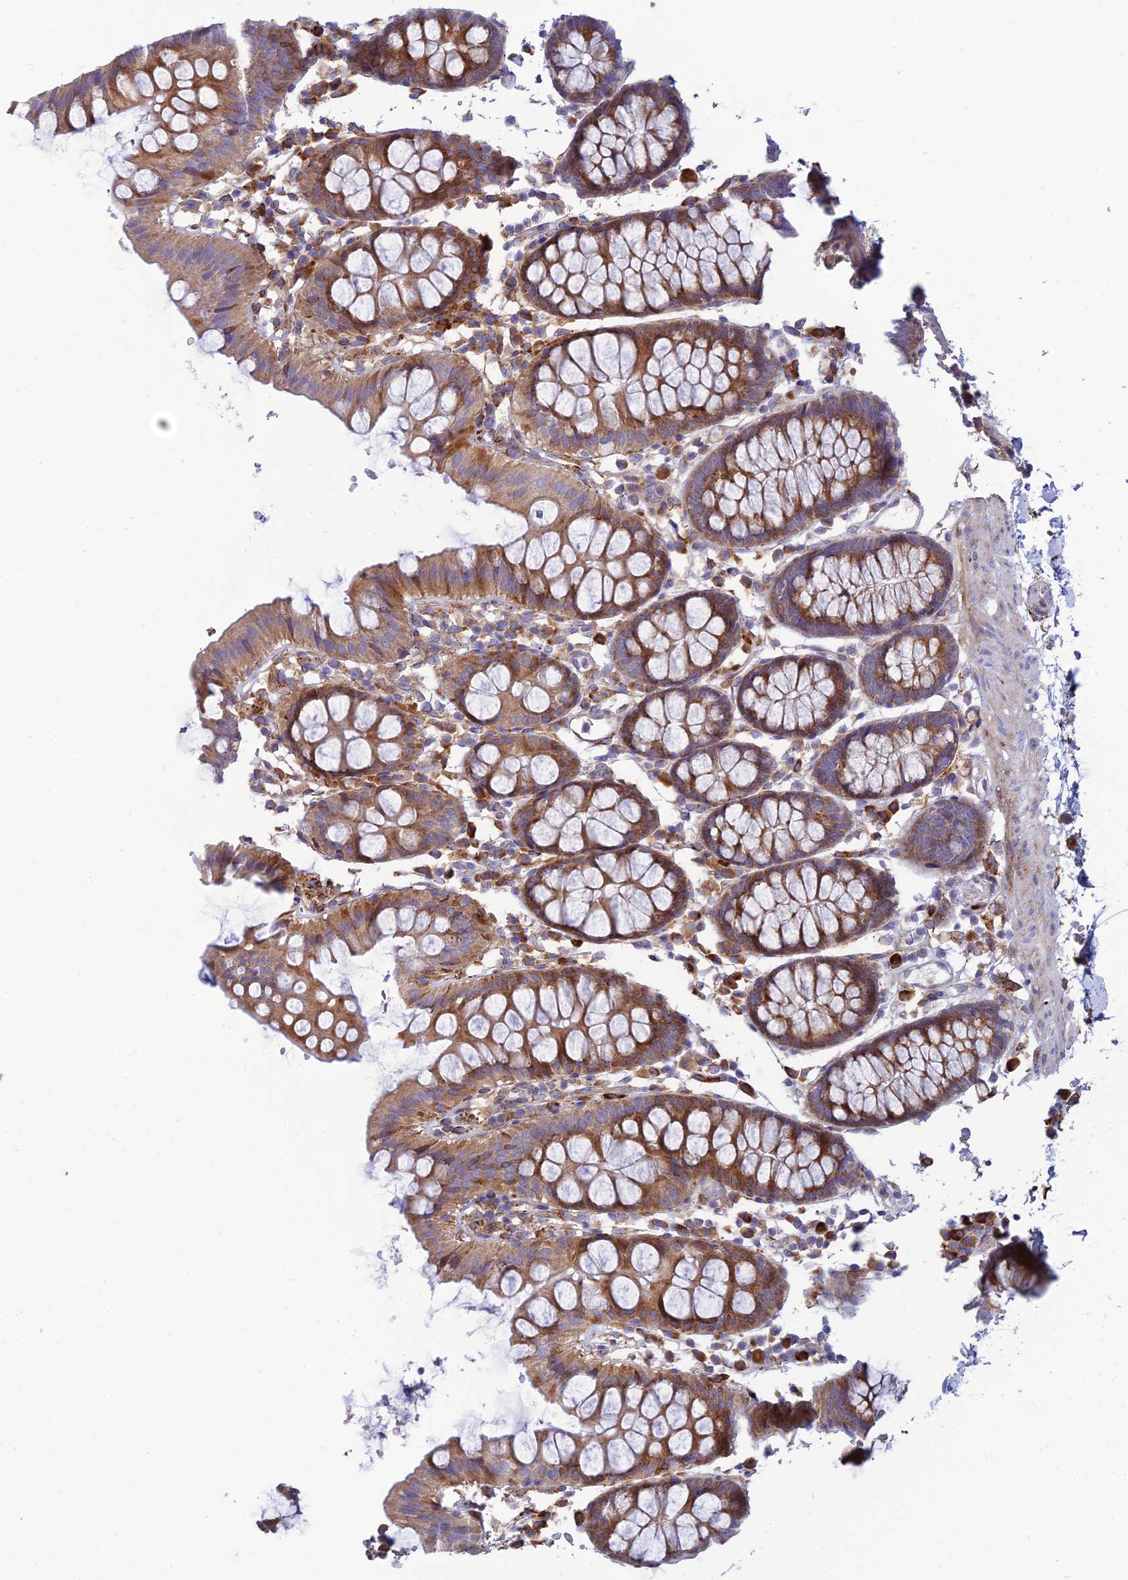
{"staining": {"intensity": "negative", "quantity": "none", "location": "none"}, "tissue": "colon", "cell_type": "Endothelial cells", "image_type": "normal", "snomed": [{"axis": "morphology", "description": "Normal tissue, NOS"}, {"axis": "topography", "description": "Colon"}], "caption": "Colon stained for a protein using immunohistochemistry shows no positivity endothelial cells.", "gene": "RCN3", "patient": {"sex": "male", "age": 75}}